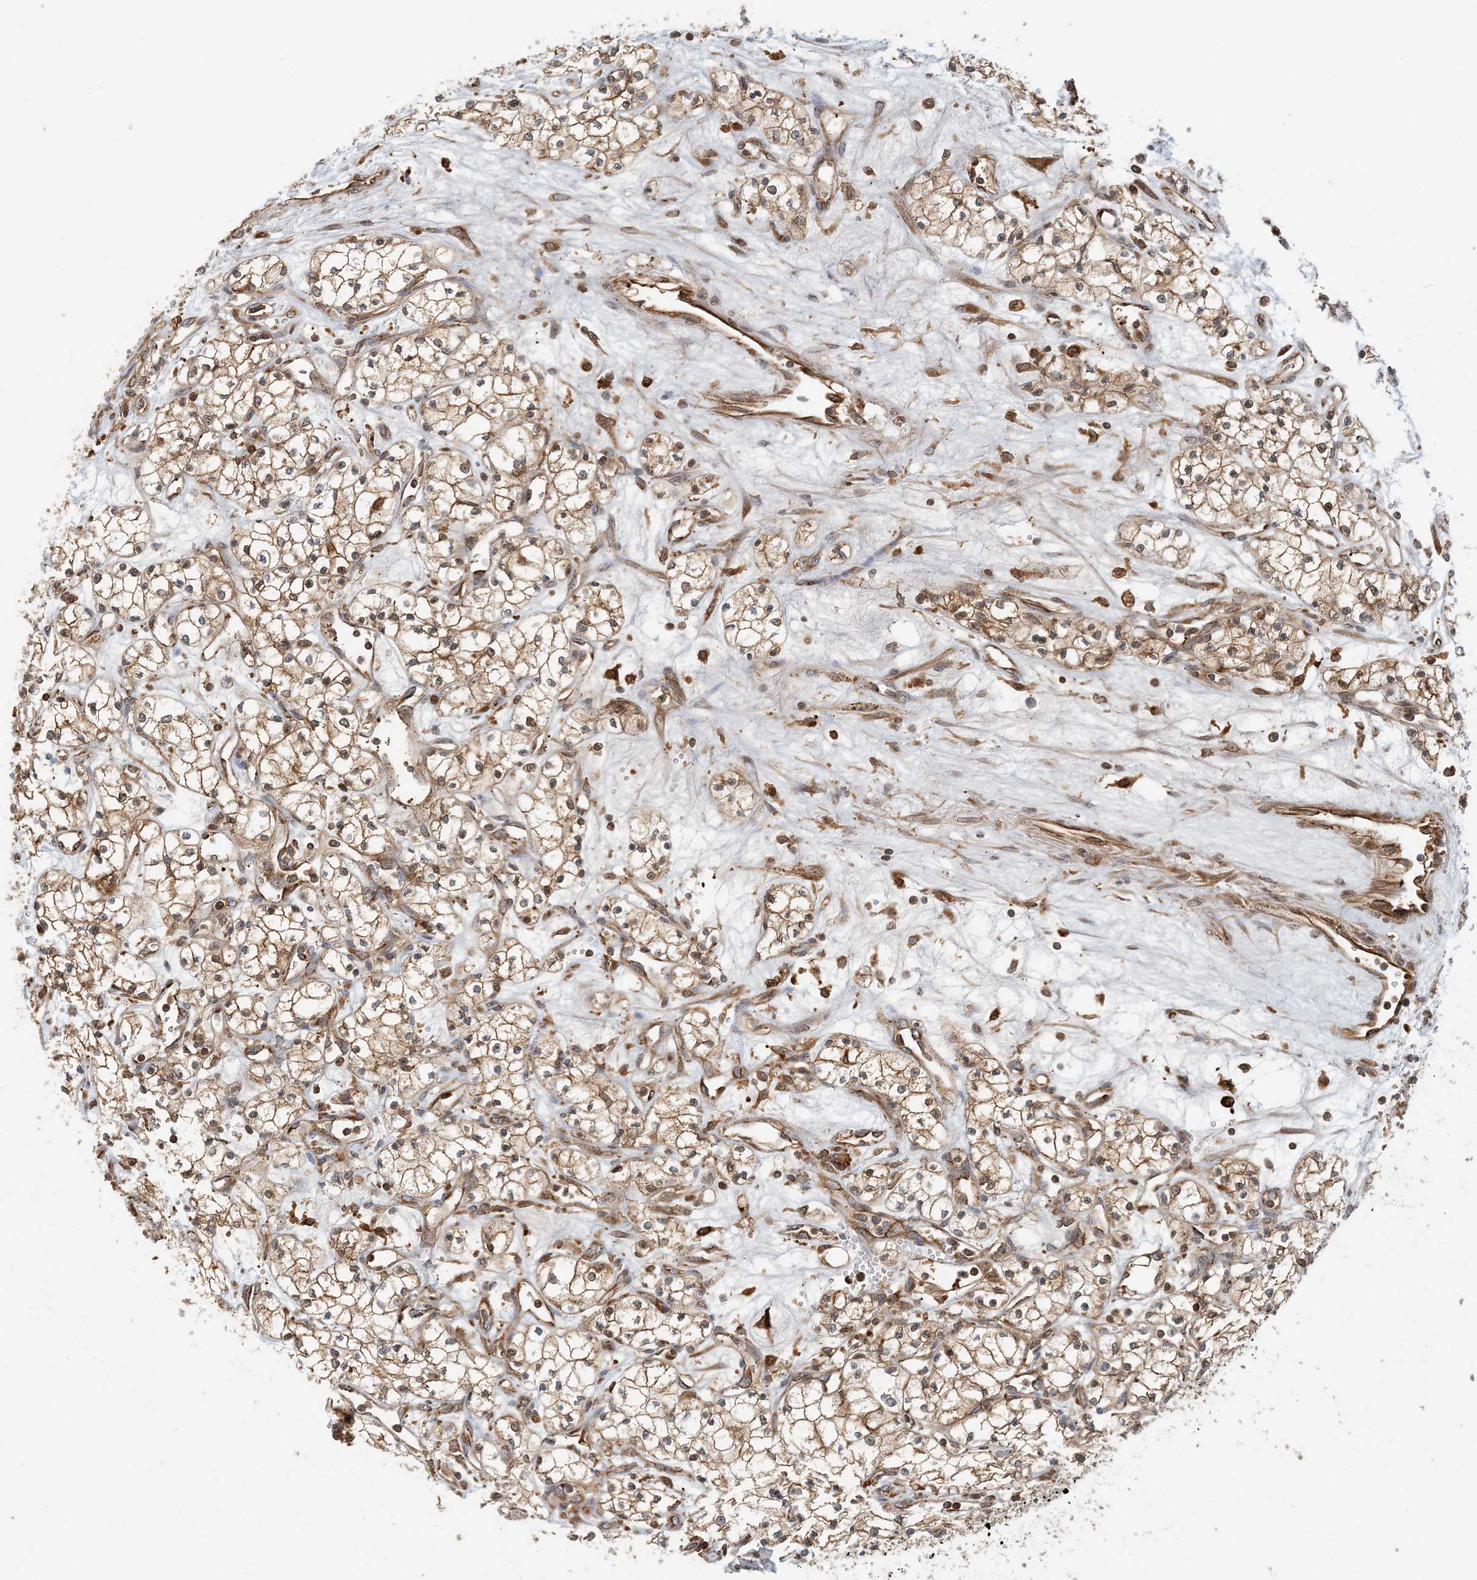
{"staining": {"intensity": "moderate", "quantity": ">75%", "location": "cytoplasmic/membranous"}, "tissue": "renal cancer", "cell_type": "Tumor cells", "image_type": "cancer", "snomed": [{"axis": "morphology", "description": "Adenocarcinoma, NOS"}, {"axis": "topography", "description": "Kidney"}], "caption": "IHC of human renal cancer shows medium levels of moderate cytoplasmic/membranous staining in approximately >75% of tumor cells.", "gene": "HNMT", "patient": {"sex": "male", "age": 59}}